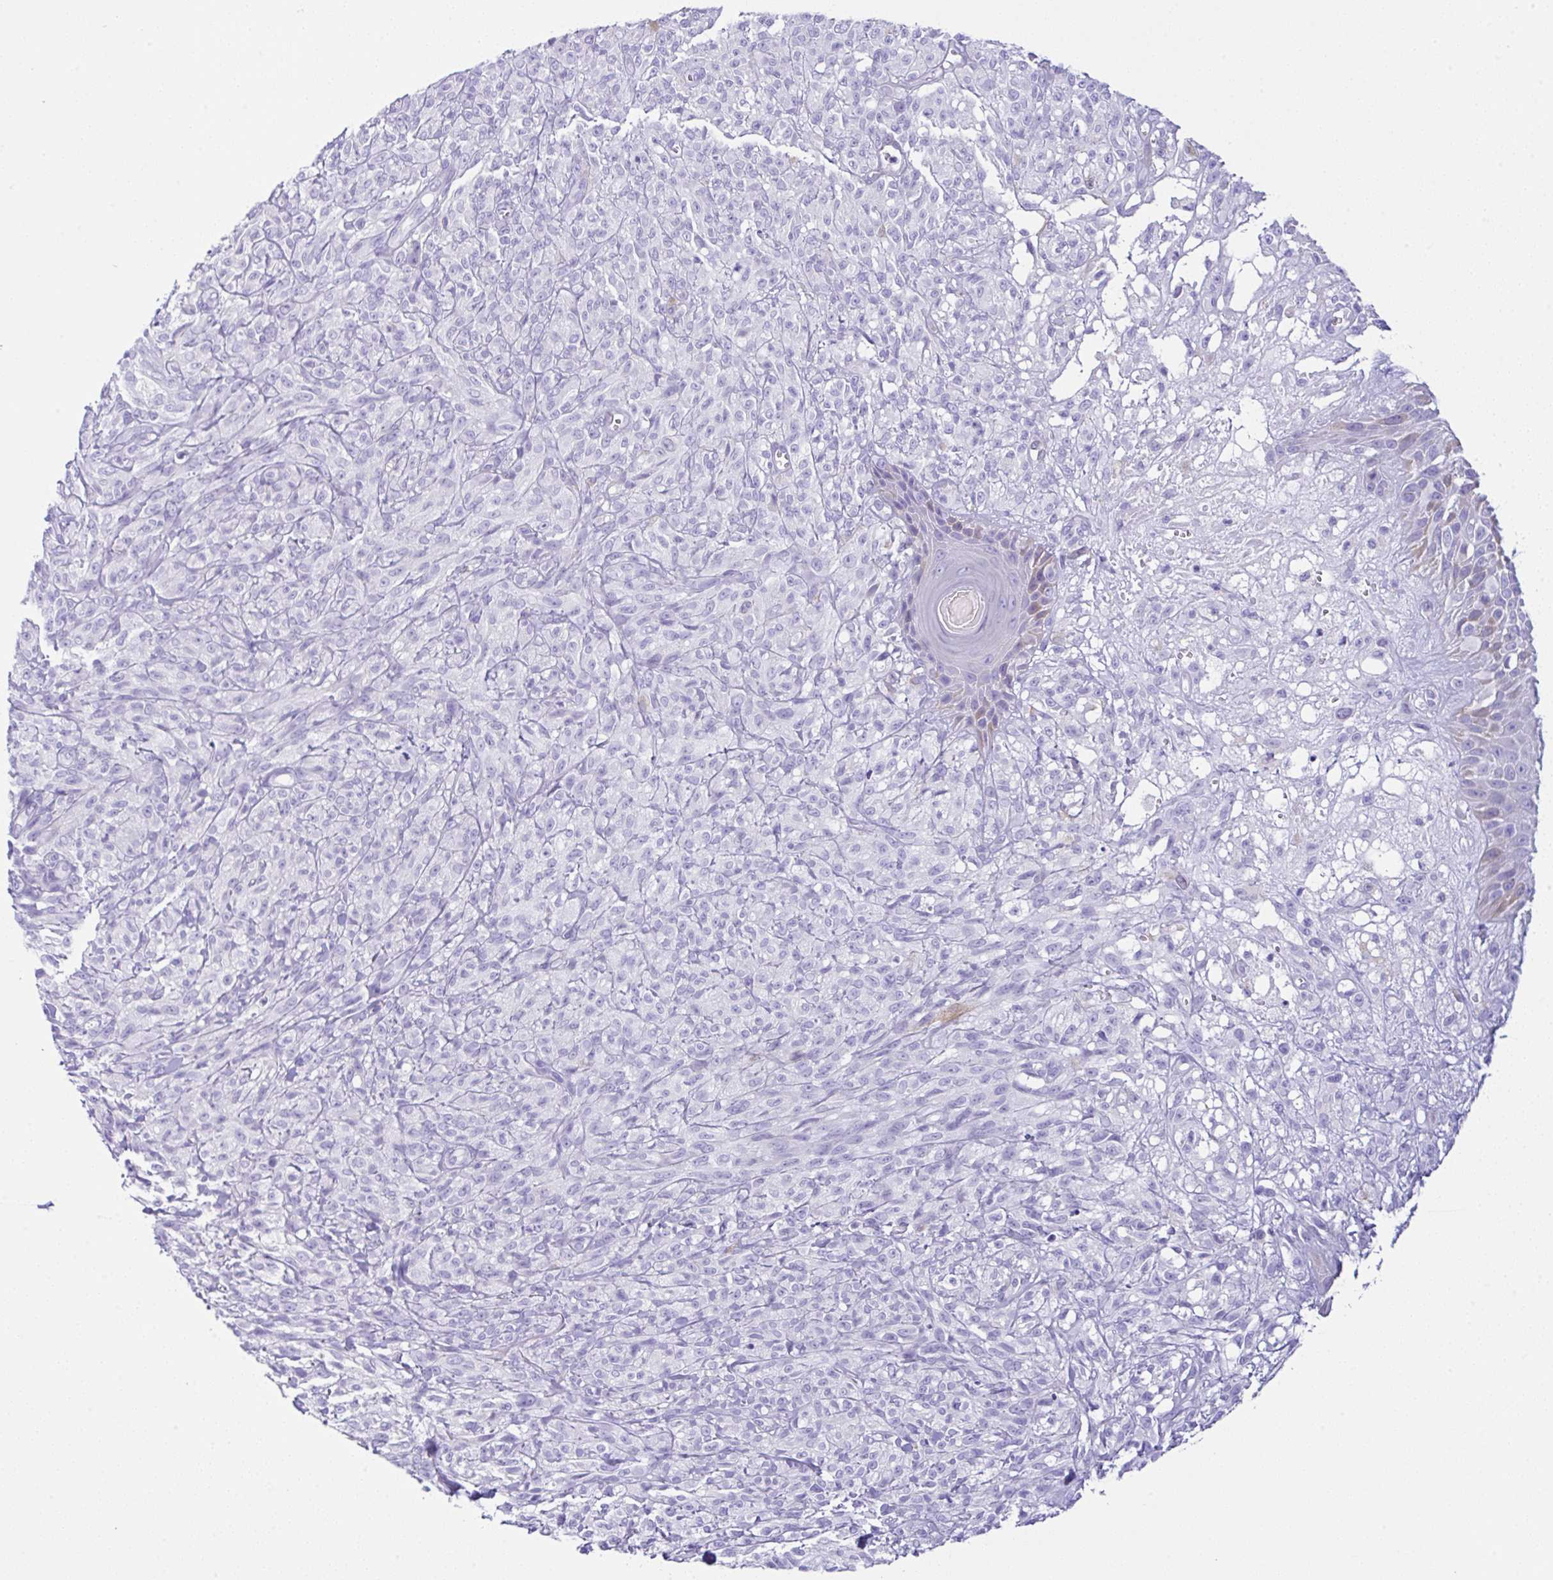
{"staining": {"intensity": "negative", "quantity": "none", "location": "none"}, "tissue": "melanoma", "cell_type": "Tumor cells", "image_type": "cancer", "snomed": [{"axis": "morphology", "description": "Malignant melanoma, NOS"}, {"axis": "topography", "description": "Skin of upper arm"}], "caption": "The IHC photomicrograph has no significant staining in tumor cells of melanoma tissue.", "gene": "RRM2", "patient": {"sex": "female", "age": 65}}